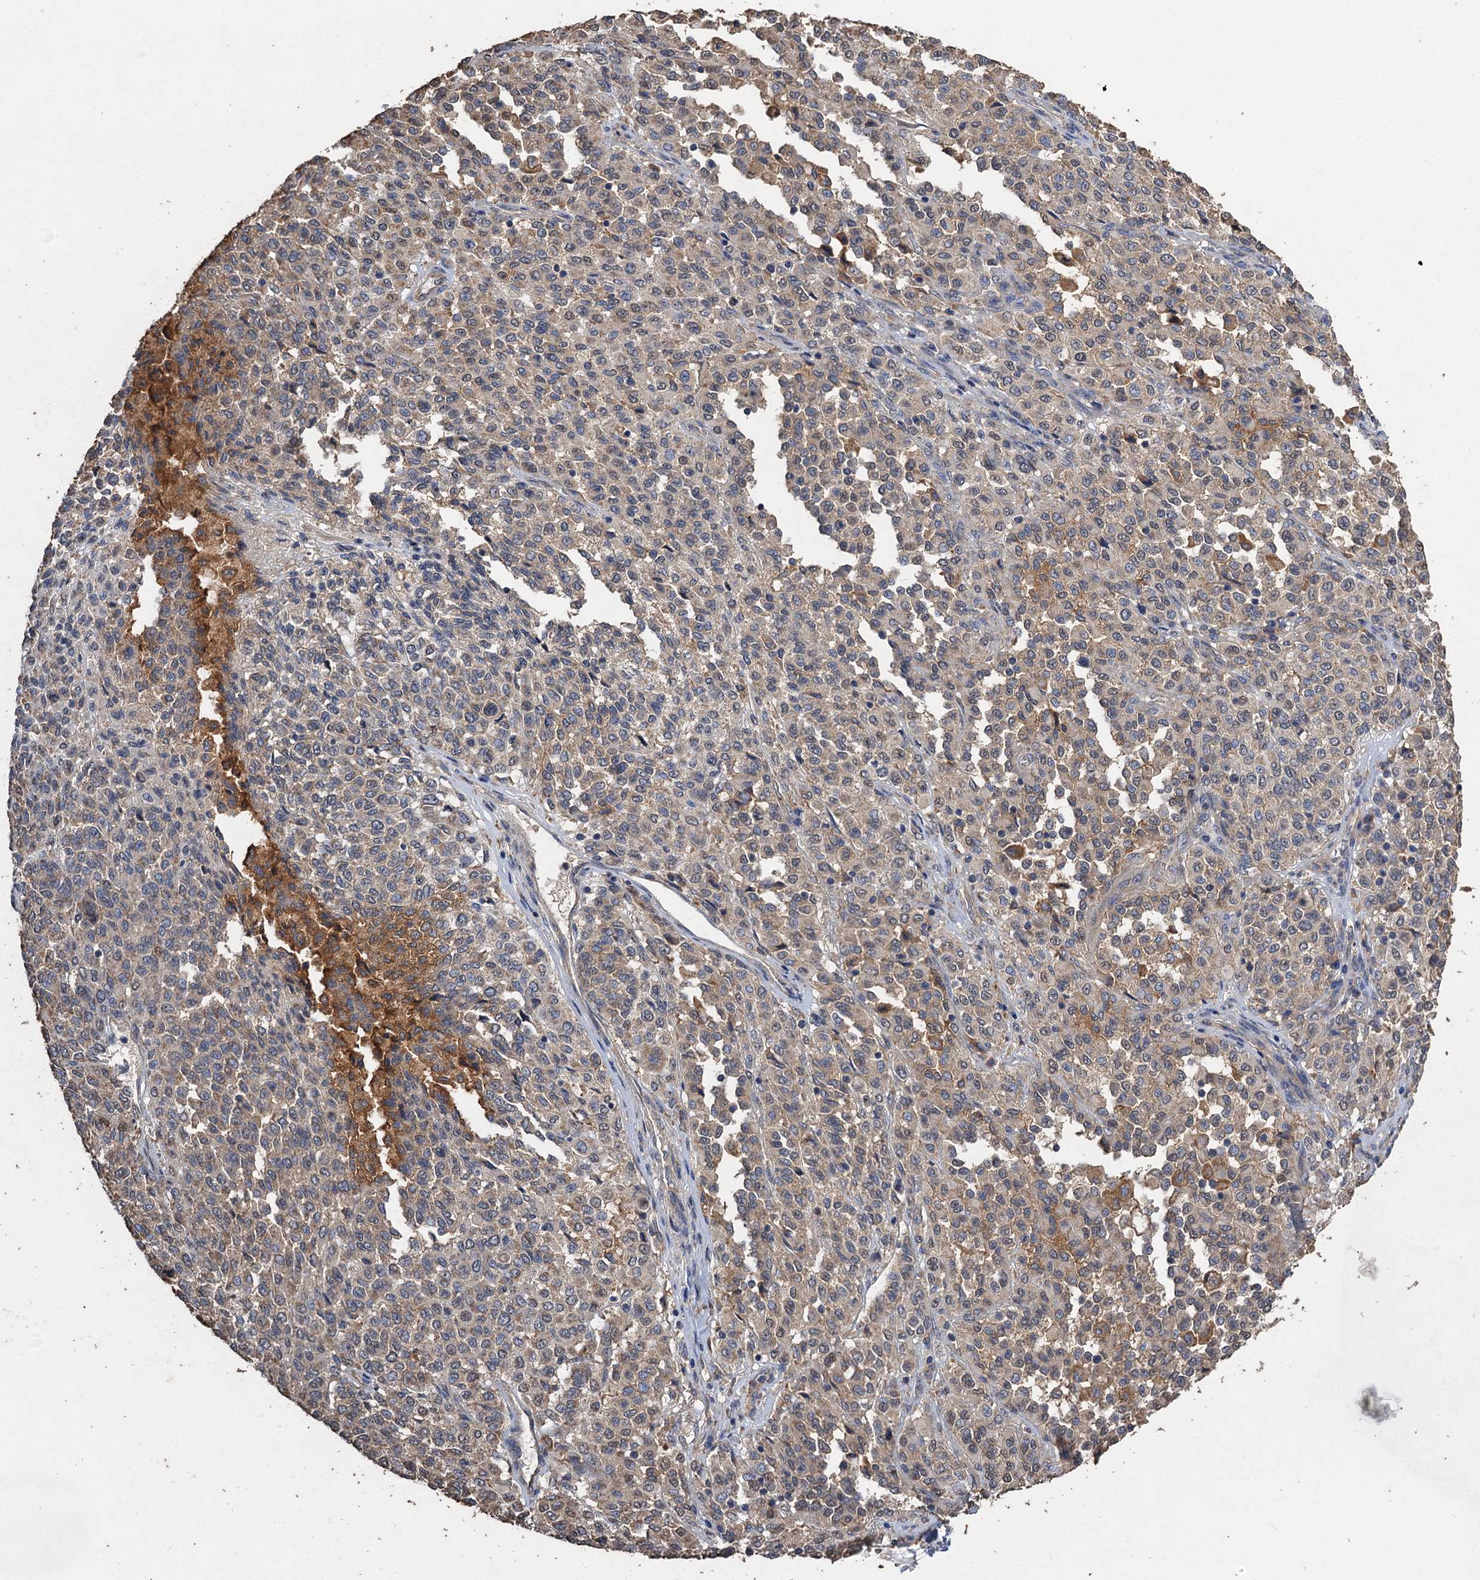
{"staining": {"intensity": "weak", "quantity": ">75%", "location": "cytoplasmic/membranous"}, "tissue": "melanoma", "cell_type": "Tumor cells", "image_type": "cancer", "snomed": [{"axis": "morphology", "description": "Malignant melanoma, Metastatic site"}, {"axis": "topography", "description": "Pancreas"}], "caption": "A high-resolution micrograph shows immunohistochemistry staining of malignant melanoma (metastatic site), which shows weak cytoplasmic/membranous expression in approximately >75% of tumor cells.", "gene": "SCUBE3", "patient": {"sex": "female", "age": 30}}